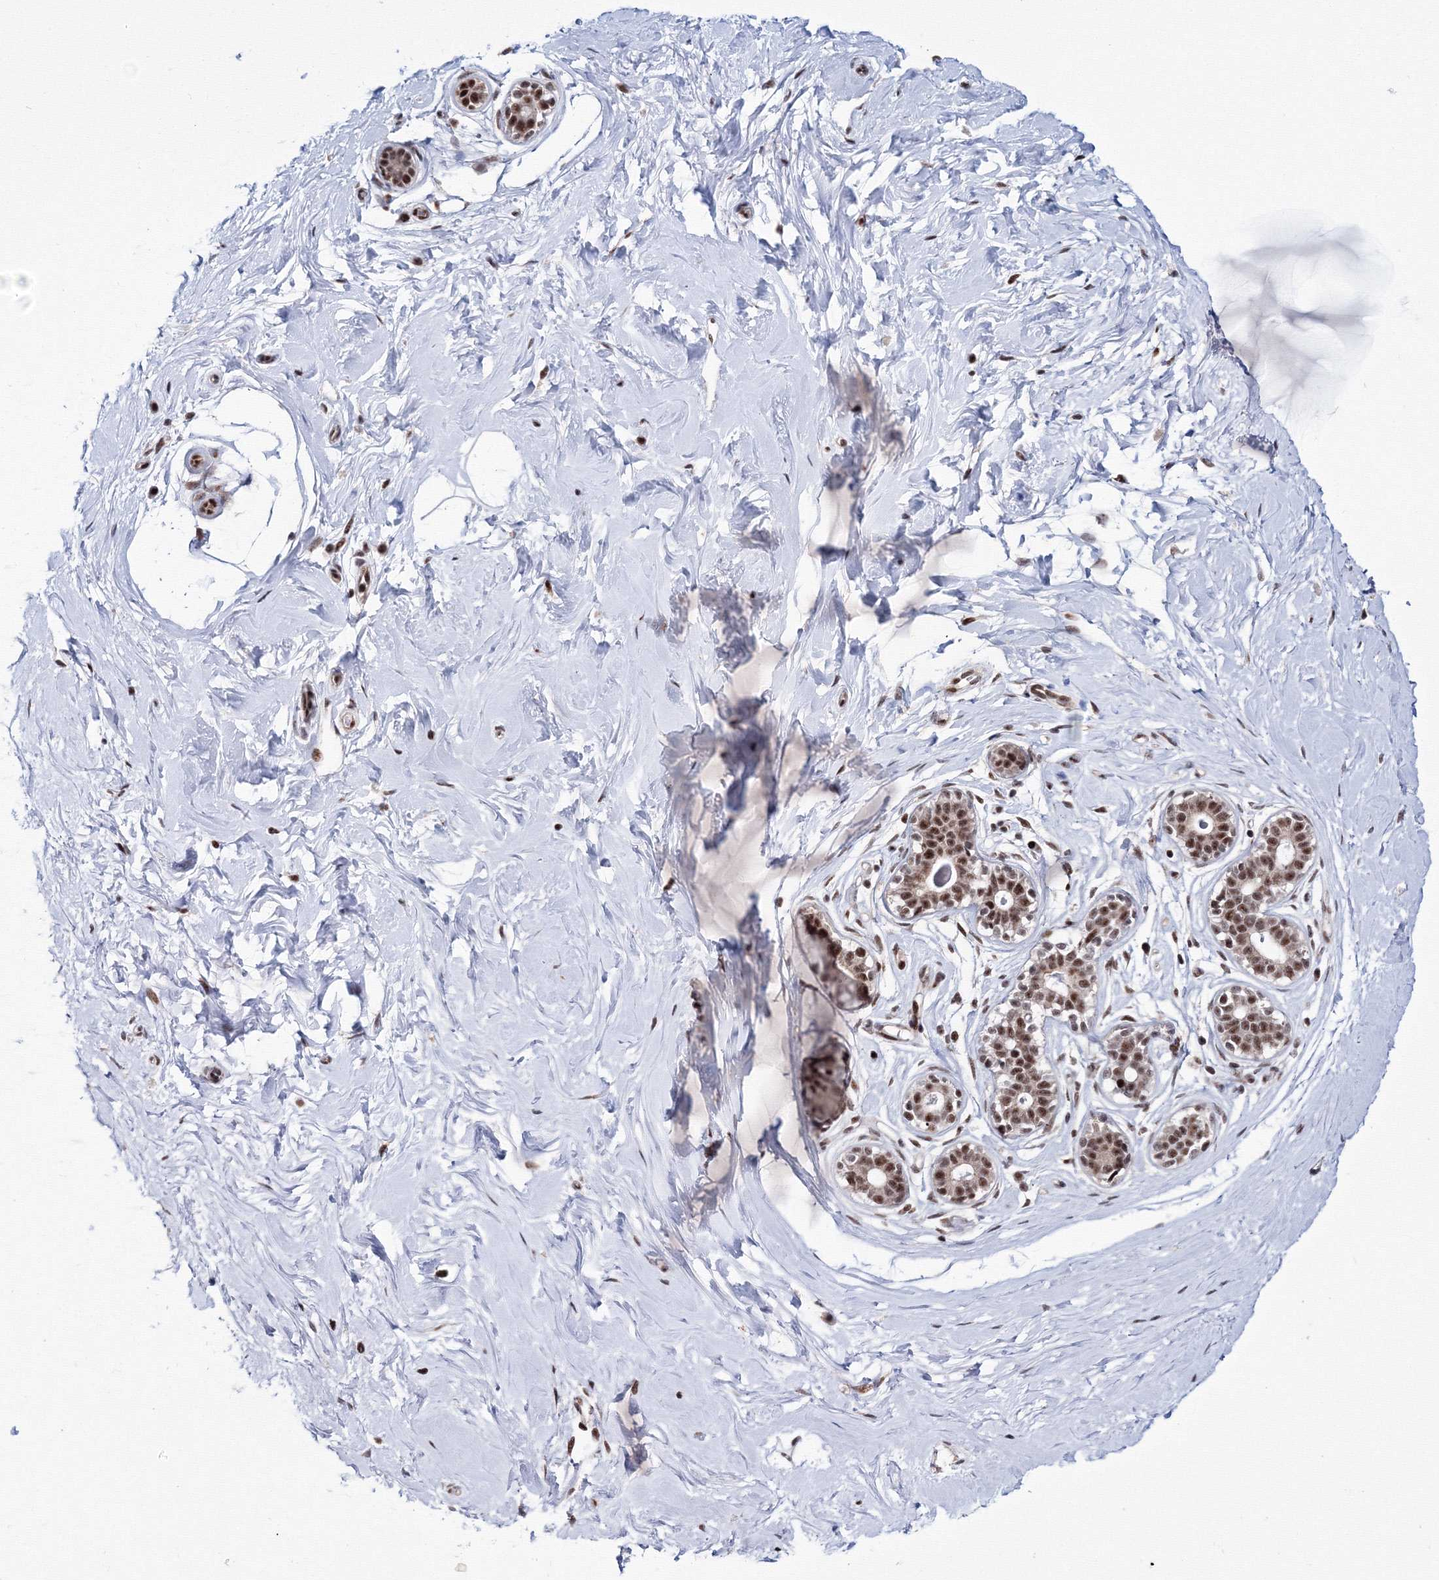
{"staining": {"intensity": "strong", "quantity": ">75%", "location": "nuclear"}, "tissue": "breast", "cell_type": "Adipocytes", "image_type": "normal", "snomed": [{"axis": "morphology", "description": "Normal tissue, NOS"}, {"axis": "morphology", "description": "Adenoma, NOS"}, {"axis": "topography", "description": "Breast"}], "caption": "Protein staining reveals strong nuclear expression in approximately >75% of adipocytes in benign breast.", "gene": "TATDN2", "patient": {"sex": "female", "age": 23}}